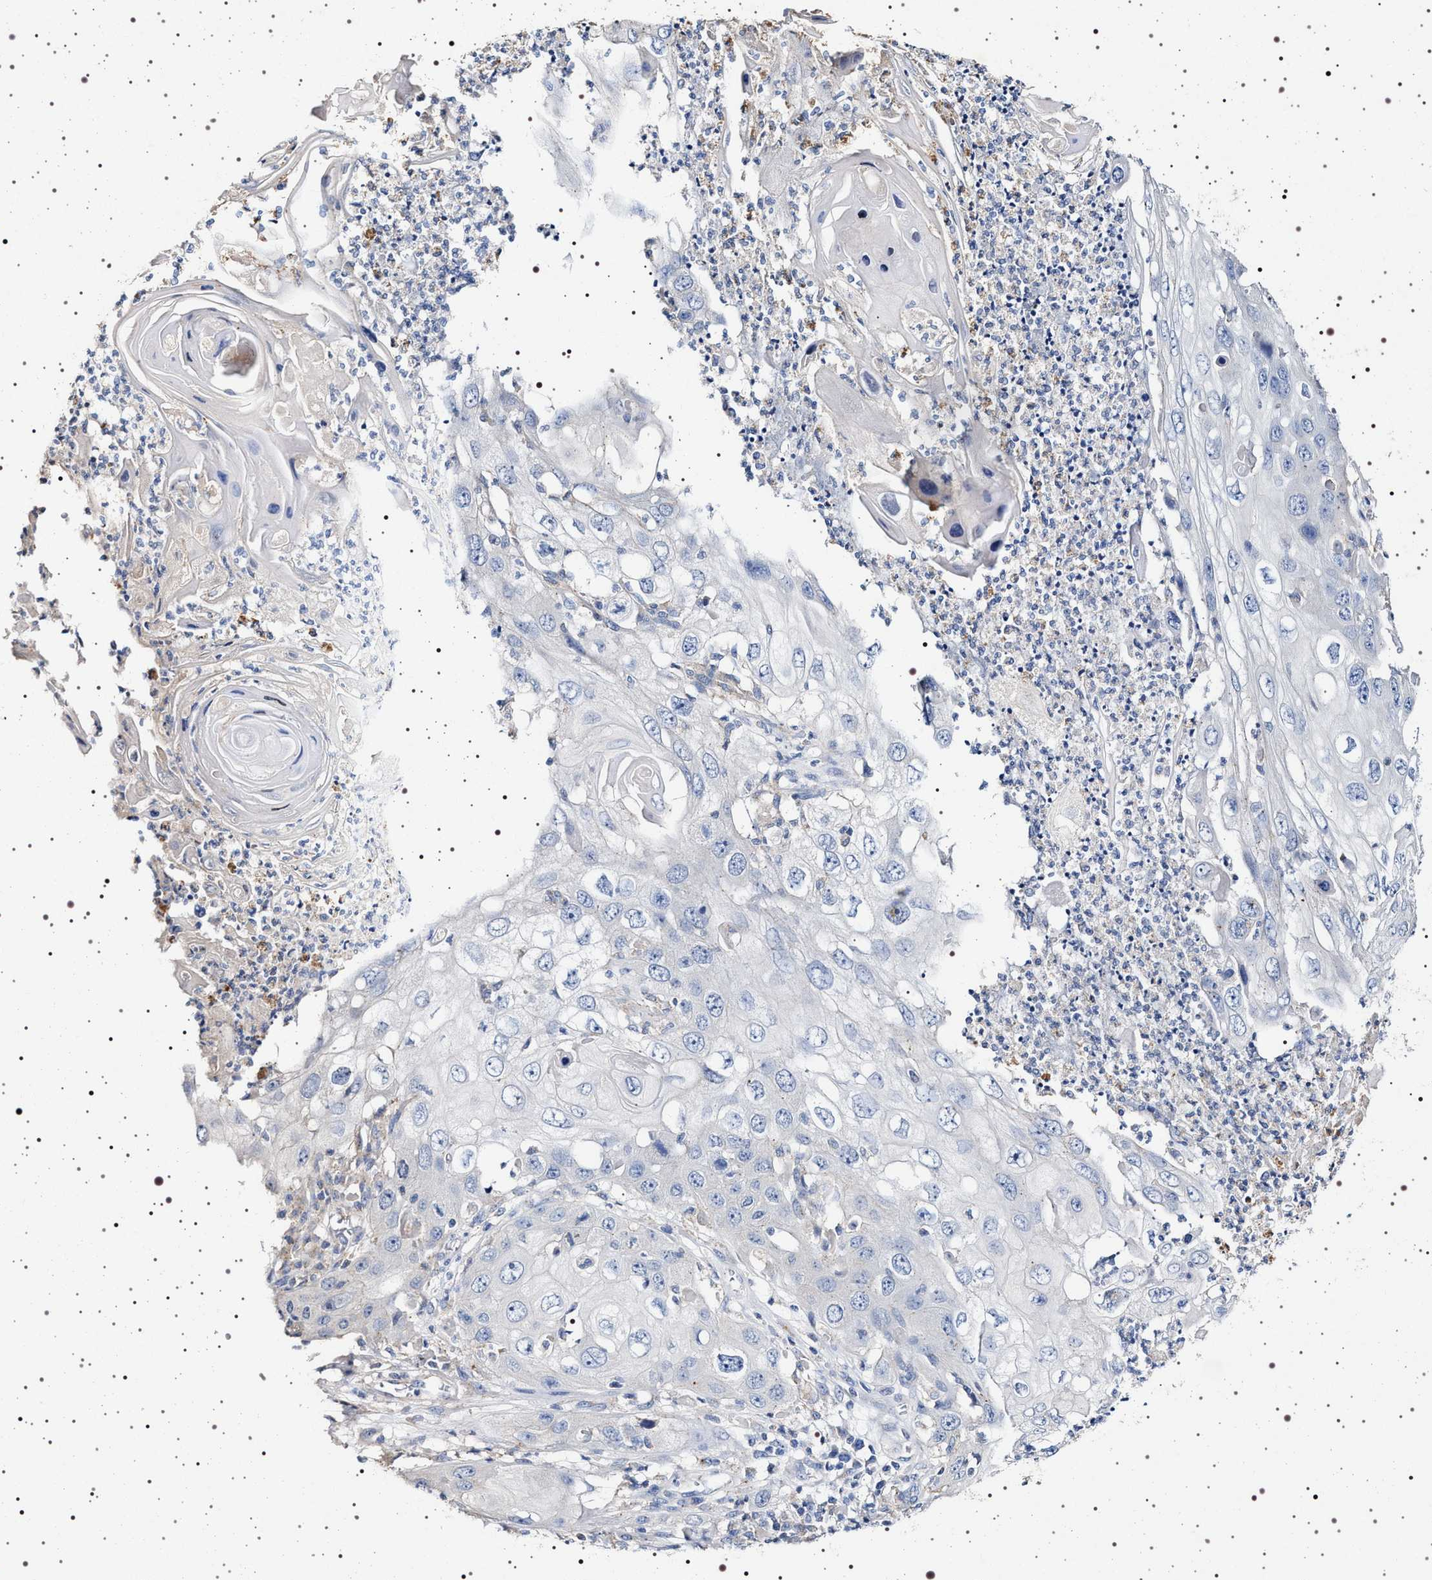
{"staining": {"intensity": "negative", "quantity": "none", "location": "none"}, "tissue": "skin cancer", "cell_type": "Tumor cells", "image_type": "cancer", "snomed": [{"axis": "morphology", "description": "Squamous cell carcinoma, NOS"}, {"axis": "topography", "description": "Skin"}], "caption": "Immunohistochemistry (IHC) image of neoplastic tissue: human skin squamous cell carcinoma stained with DAB shows no significant protein positivity in tumor cells. Nuclei are stained in blue.", "gene": "NAALADL2", "patient": {"sex": "male", "age": 55}}